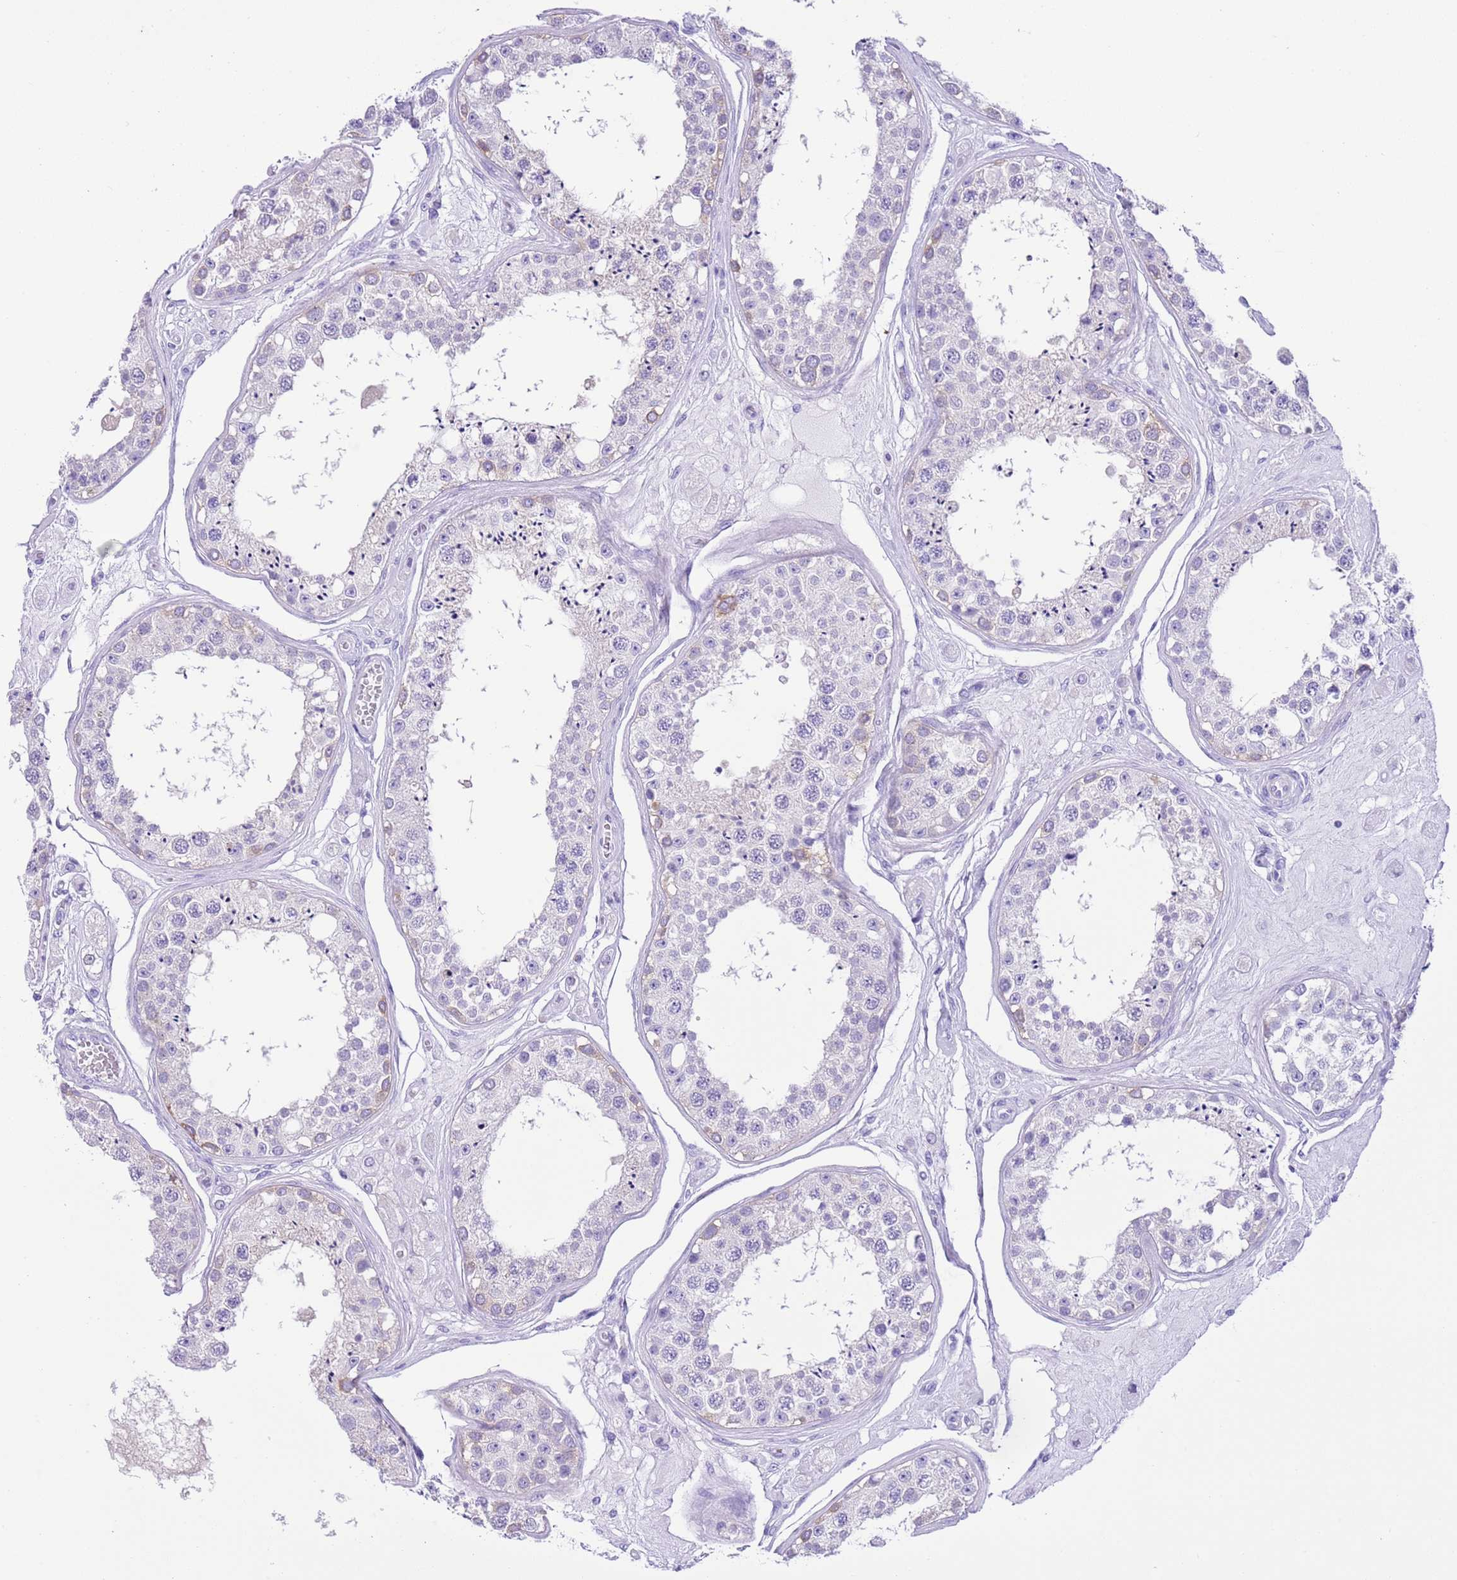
{"staining": {"intensity": "weak", "quantity": "<25%", "location": "cytoplasmic/membranous"}, "tissue": "testis", "cell_type": "Cells in seminiferous ducts", "image_type": "normal", "snomed": [{"axis": "morphology", "description": "Normal tissue, NOS"}, {"axis": "topography", "description": "Testis"}], "caption": "This is a photomicrograph of immunohistochemistry (IHC) staining of unremarkable testis, which shows no expression in cells in seminiferous ducts. (Brightfield microscopy of DAB (3,3'-diaminobenzidine) IHC at high magnification).", "gene": "TMEM185A", "patient": {"sex": "male", "age": 25}}